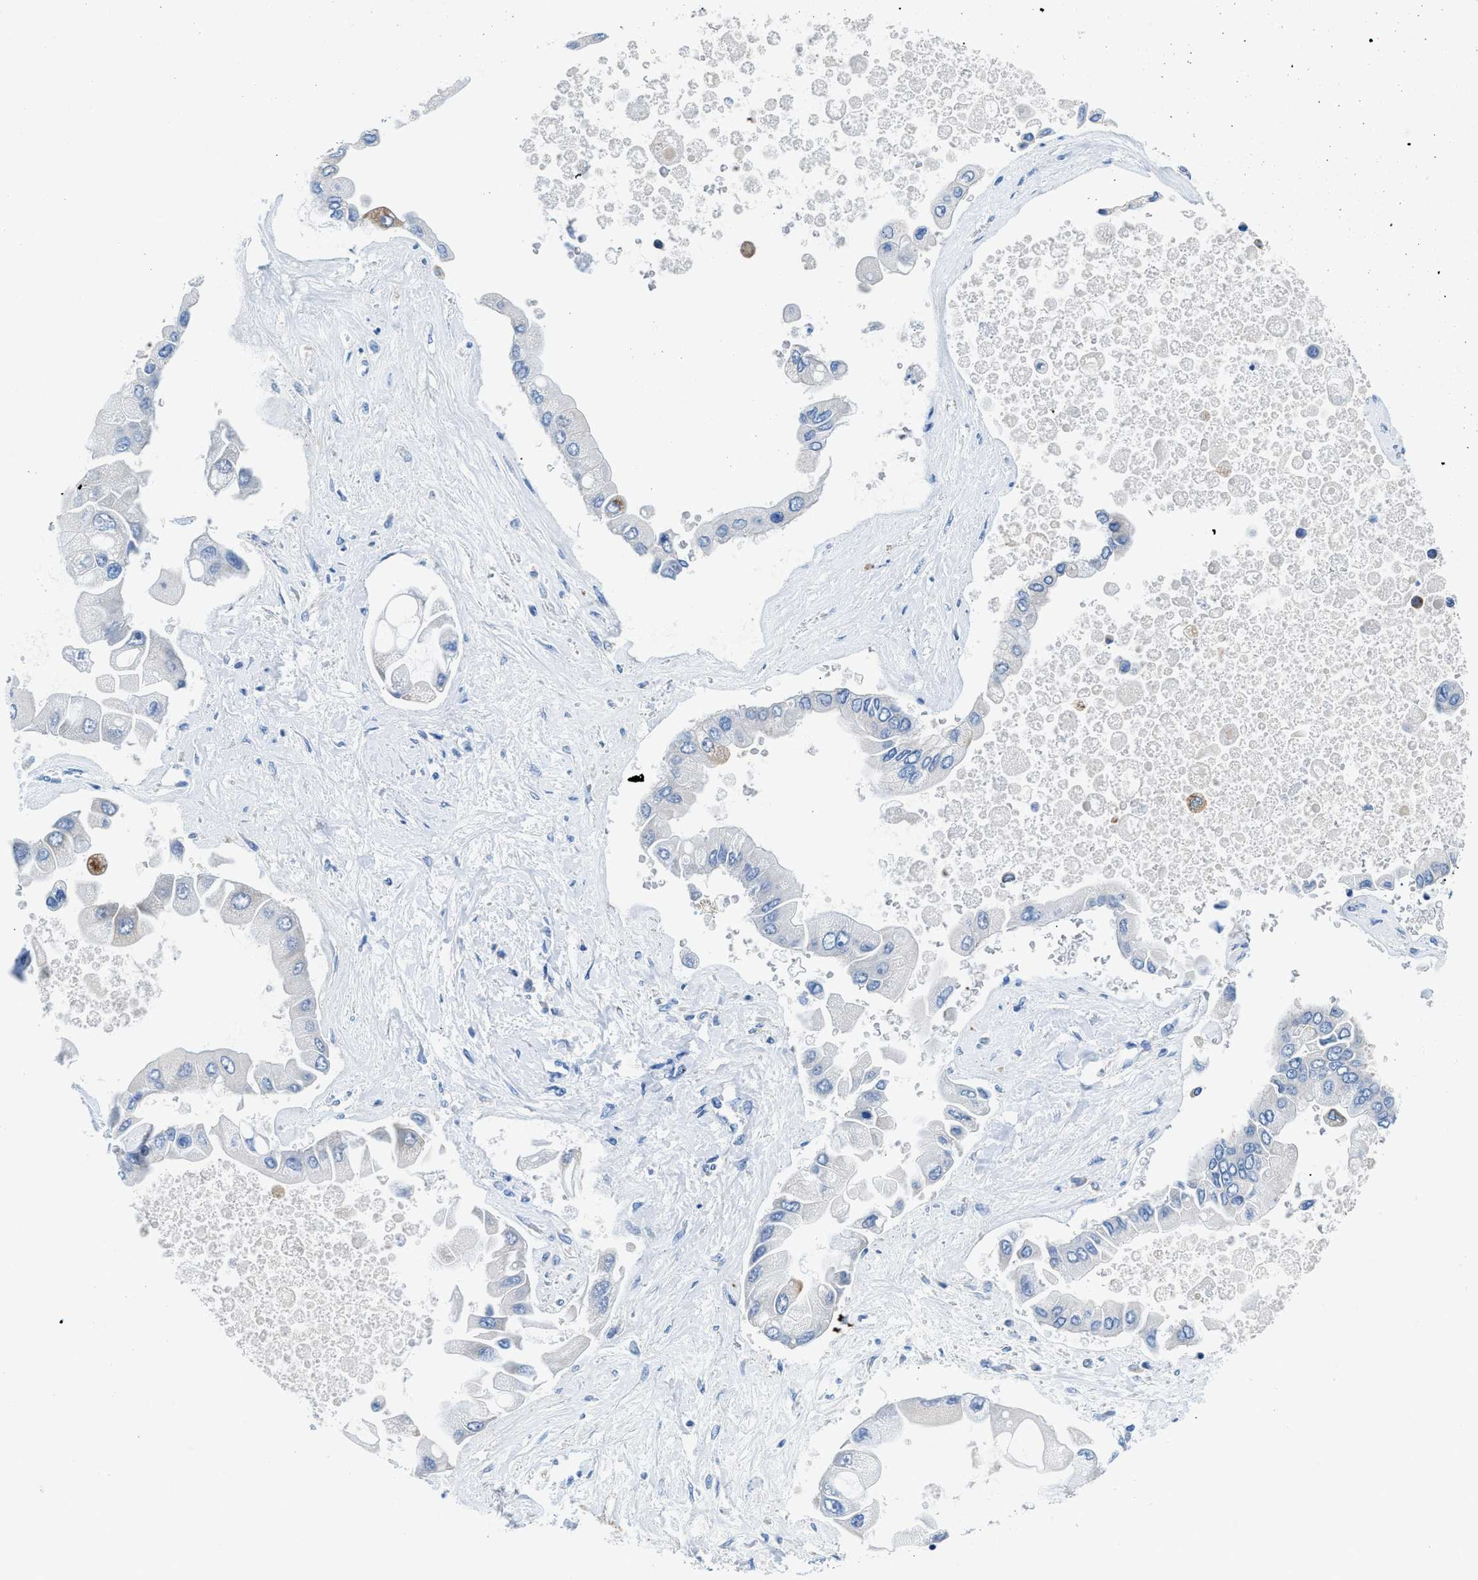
{"staining": {"intensity": "negative", "quantity": "none", "location": "none"}, "tissue": "liver cancer", "cell_type": "Tumor cells", "image_type": "cancer", "snomed": [{"axis": "morphology", "description": "Cholangiocarcinoma"}, {"axis": "topography", "description": "Liver"}], "caption": "Tumor cells show no significant positivity in liver cholangiocarcinoma.", "gene": "SLC10A6", "patient": {"sex": "male", "age": 50}}